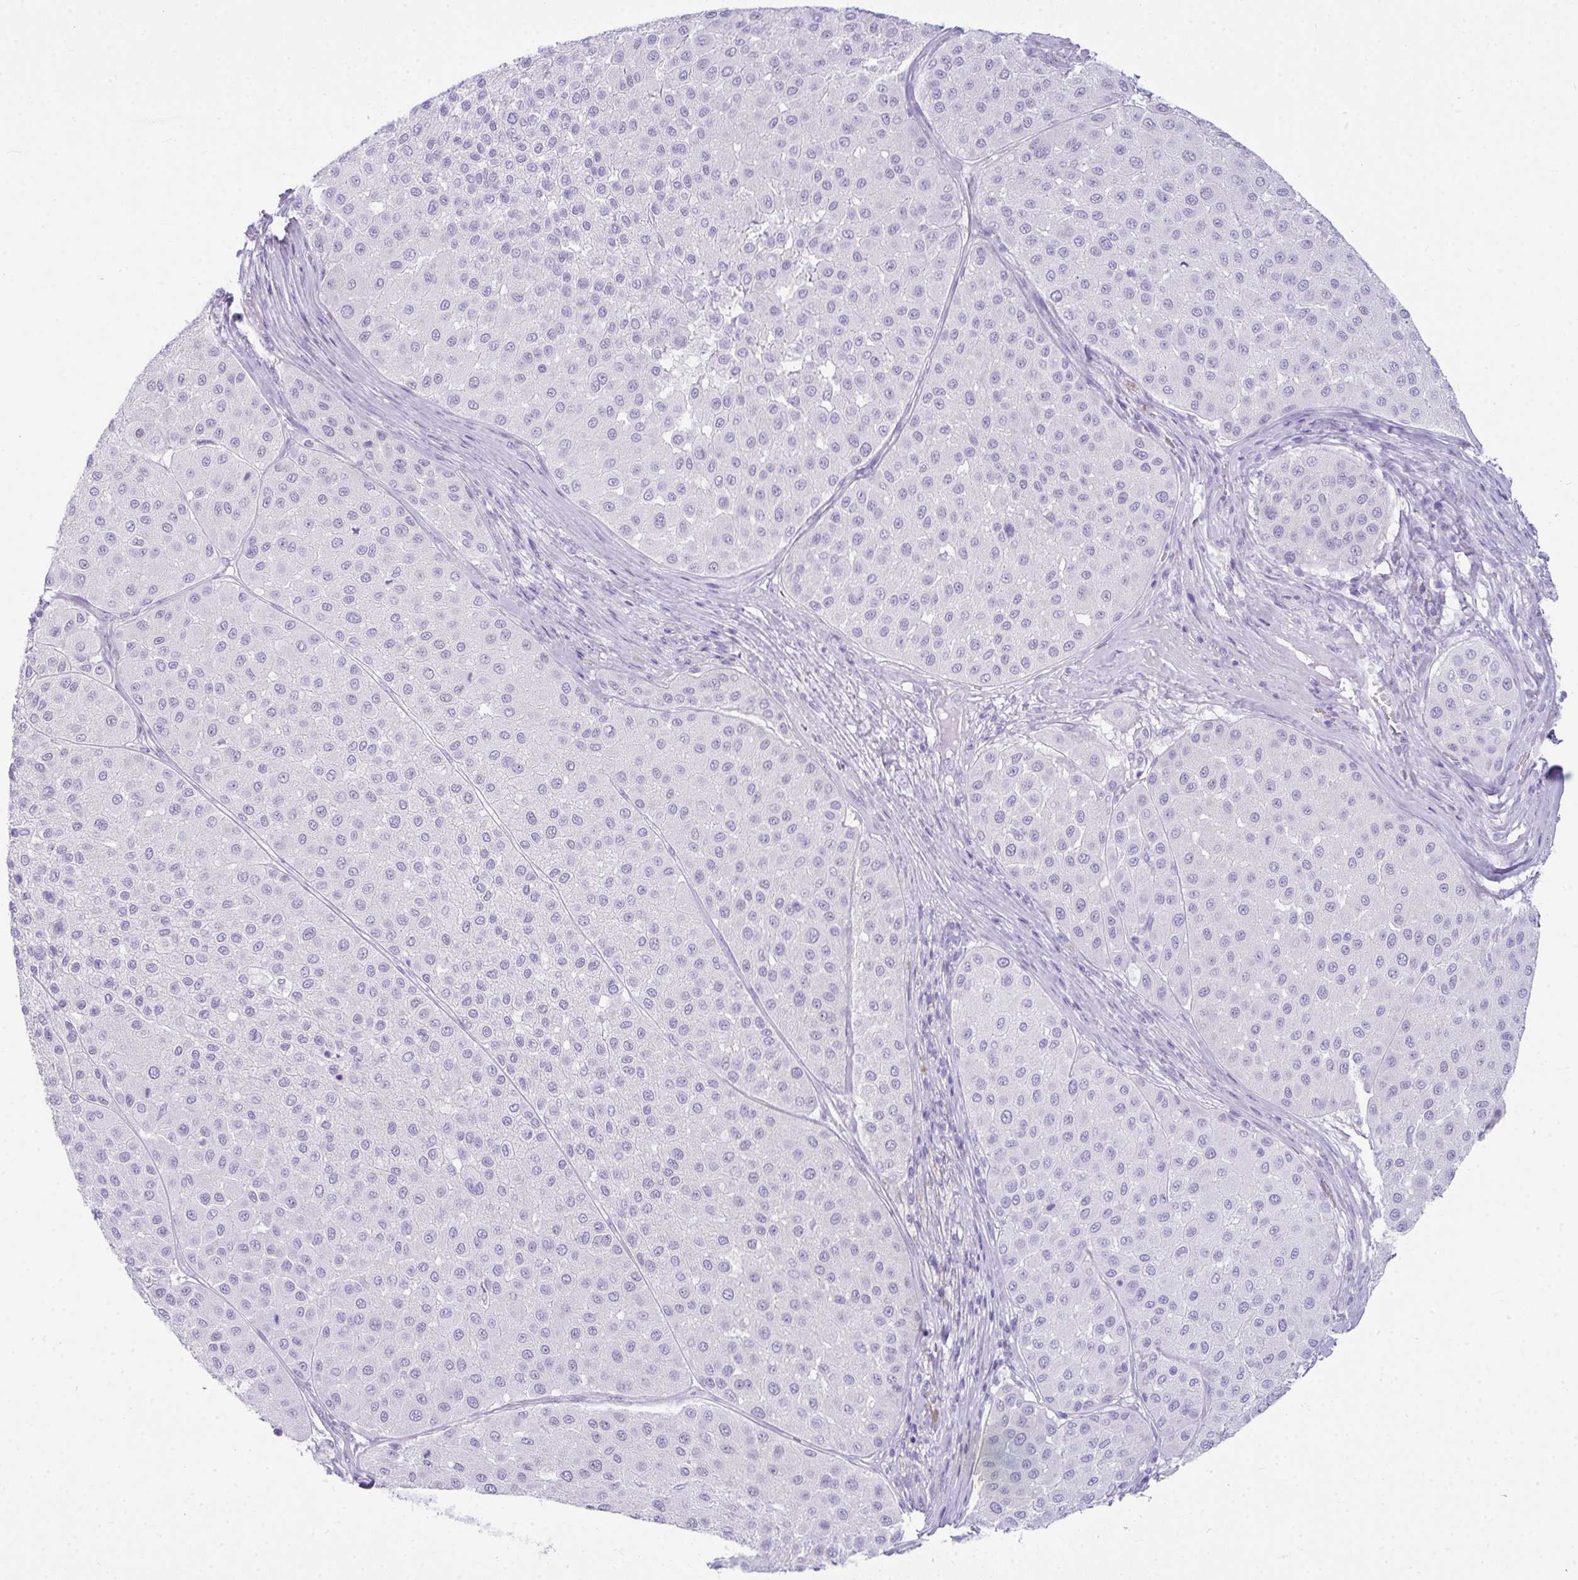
{"staining": {"intensity": "negative", "quantity": "none", "location": "none"}, "tissue": "melanoma", "cell_type": "Tumor cells", "image_type": "cancer", "snomed": [{"axis": "morphology", "description": "Malignant melanoma, Metastatic site"}, {"axis": "topography", "description": "Smooth muscle"}], "caption": "An immunohistochemistry histopathology image of malignant melanoma (metastatic site) is shown. There is no staining in tumor cells of malignant melanoma (metastatic site).", "gene": "RASL10A", "patient": {"sex": "male", "age": 41}}